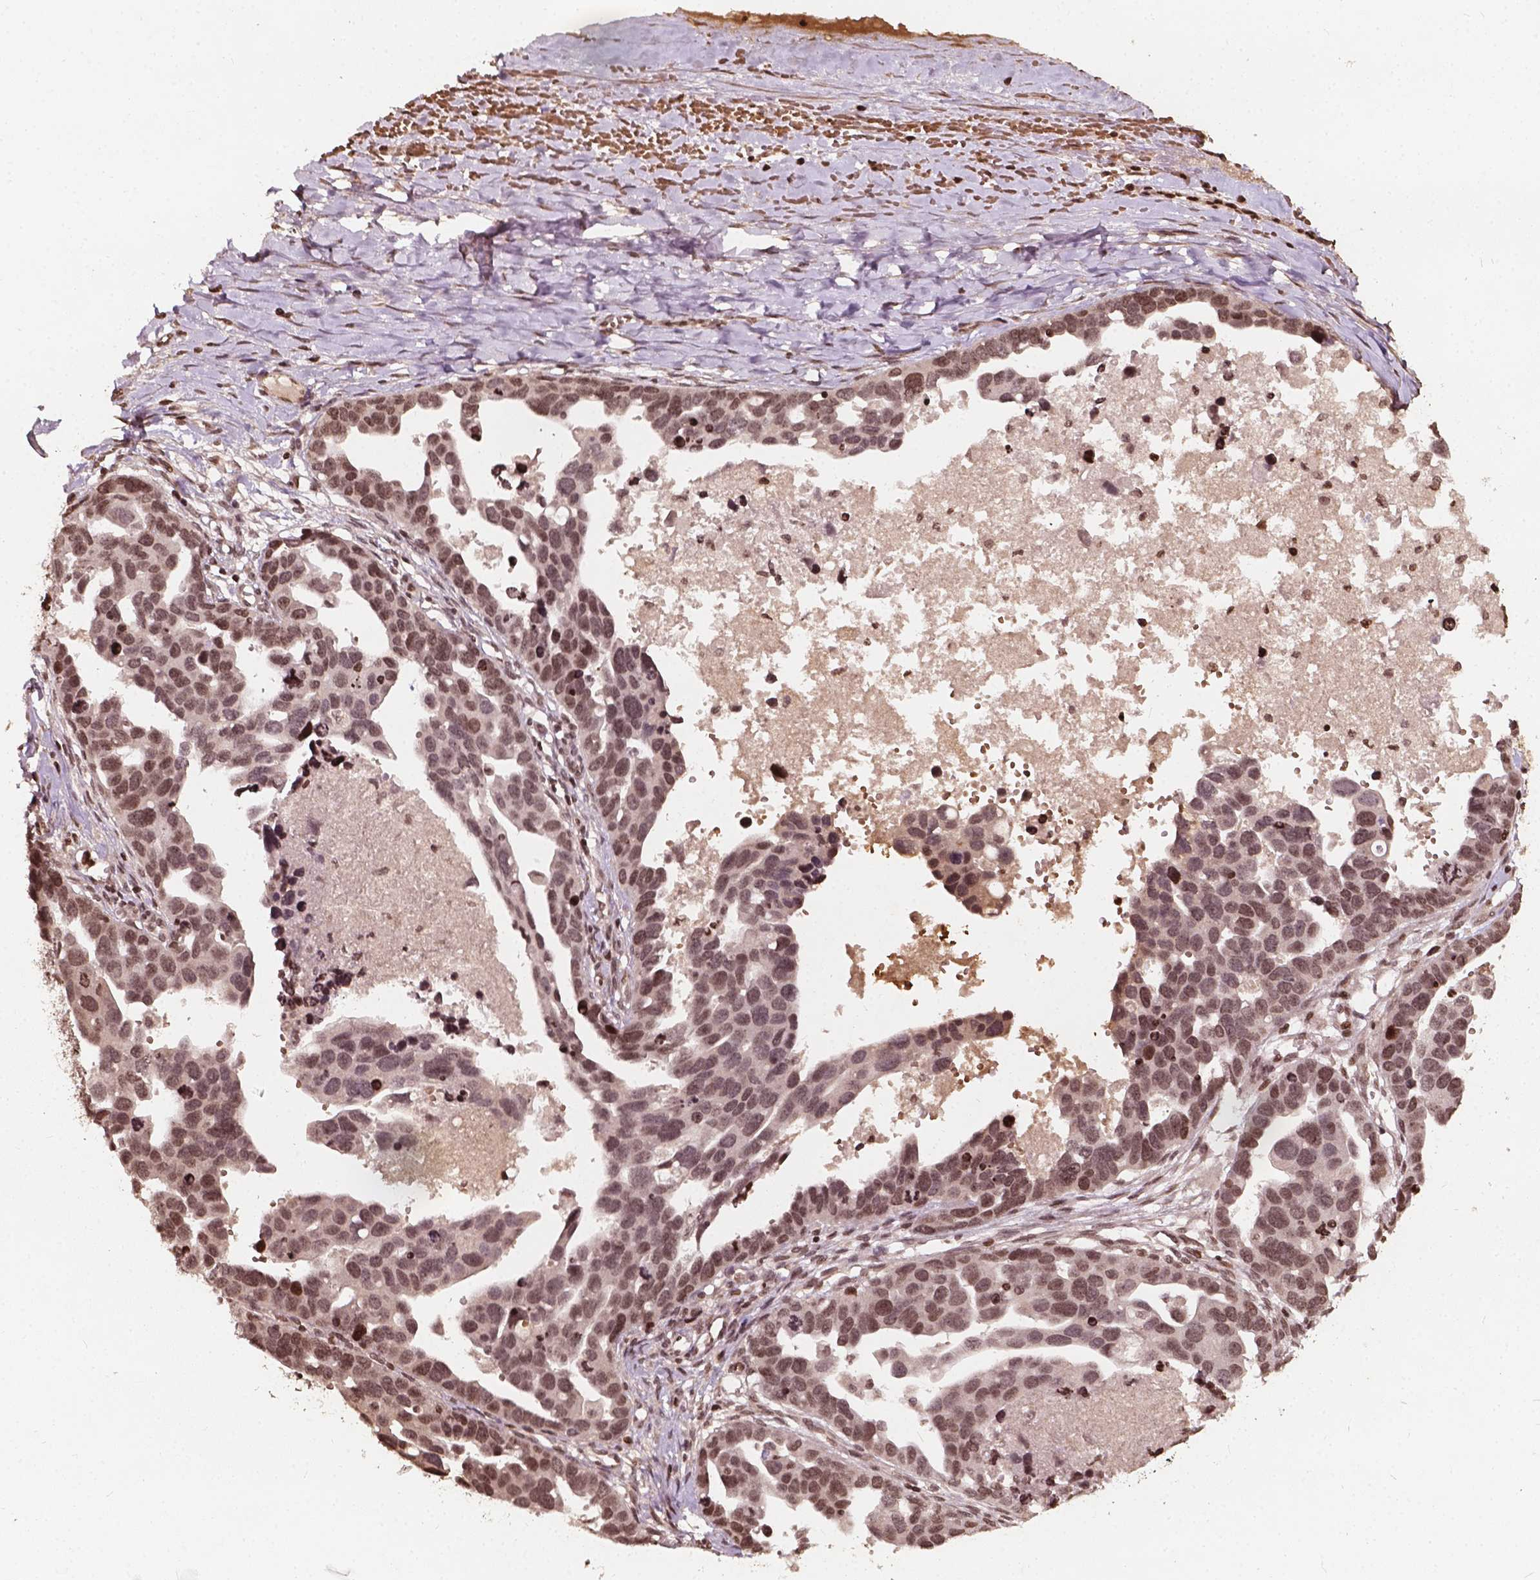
{"staining": {"intensity": "moderate", "quantity": ">75%", "location": "nuclear"}, "tissue": "ovarian cancer", "cell_type": "Tumor cells", "image_type": "cancer", "snomed": [{"axis": "morphology", "description": "Cystadenocarcinoma, serous, NOS"}, {"axis": "topography", "description": "Ovary"}], "caption": "Serous cystadenocarcinoma (ovarian) tissue demonstrates moderate nuclear expression in approximately >75% of tumor cells, visualized by immunohistochemistry.", "gene": "H3C14", "patient": {"sex": "female", "age": 54}}